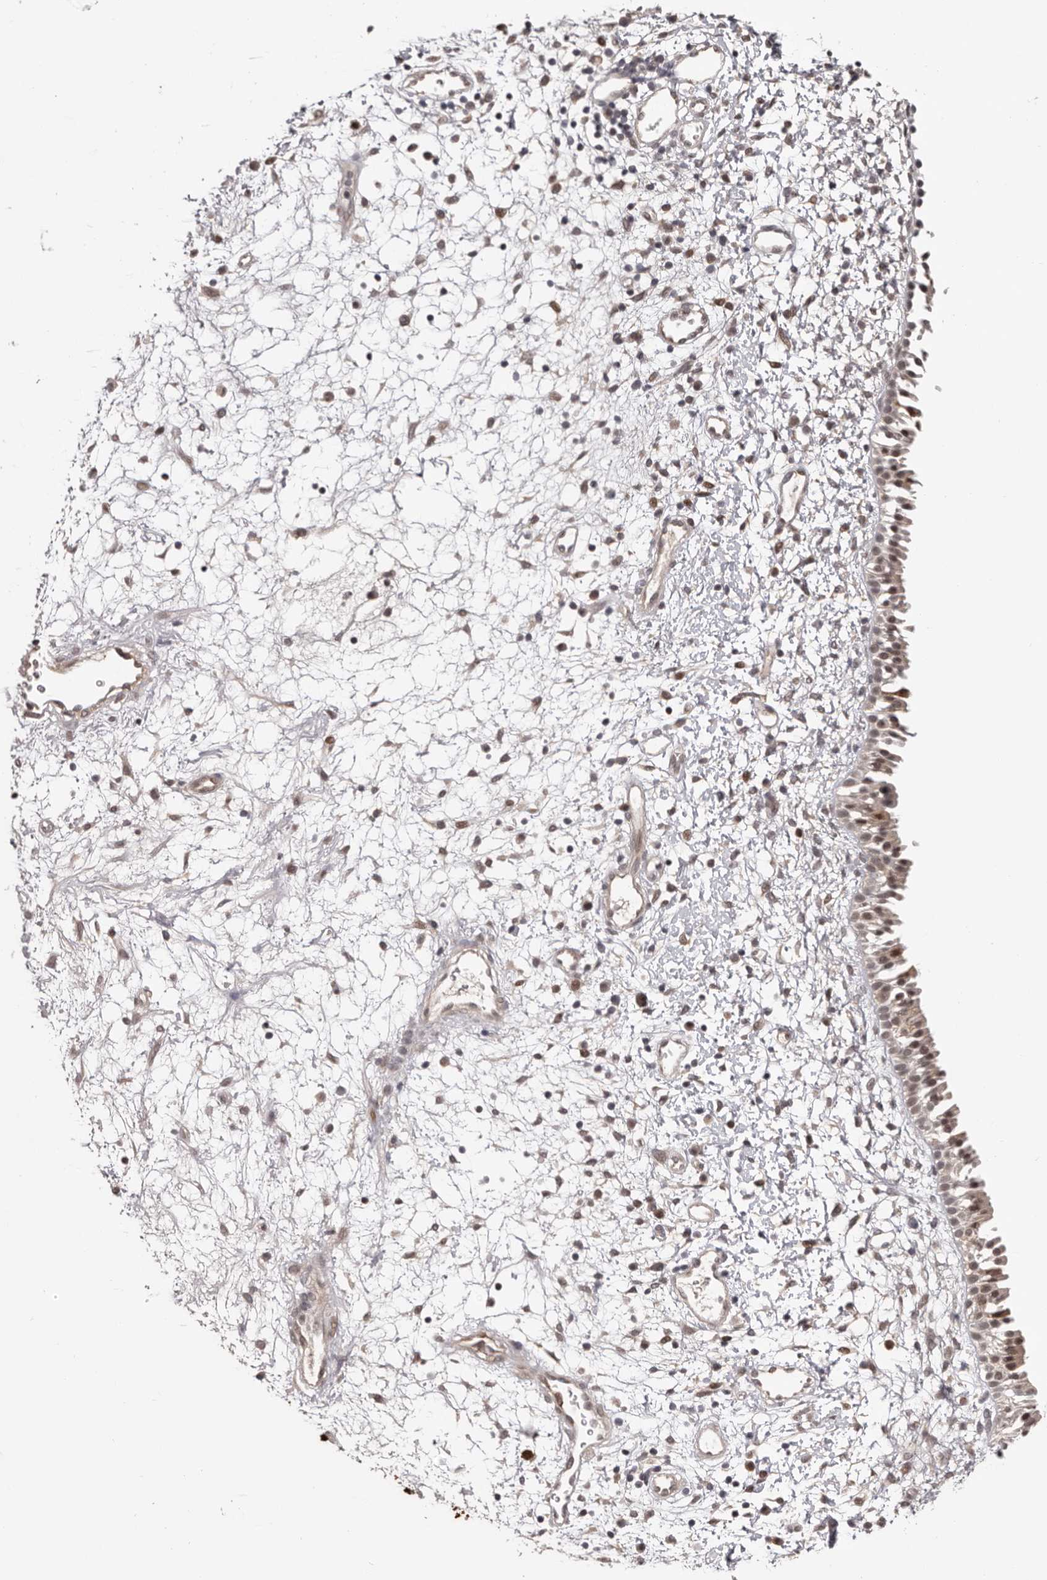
{"staining": {"intensity": "moderate", "quantity": ">75%", "location": "cytoplasmic/membranous"}, "tissue": "nasopharynx", "cell_type": "Respiratory epithelial cells", "image_type": "normal", "snomed": [{"axis": "morphology", "description": "Normal tissue, NOS"}, {"axis": "topography", "description": "Nasopharynx"}], "caption": "IHC micrograph of benign human nasopharynx stained for a protein (brown), which reveals medium levels of moderate cytoplasmic/membranous expression in about >75% of respiratory epithelial cells.", "gene": "TBX5", "patient": {"sex": "male", "age": 22}}